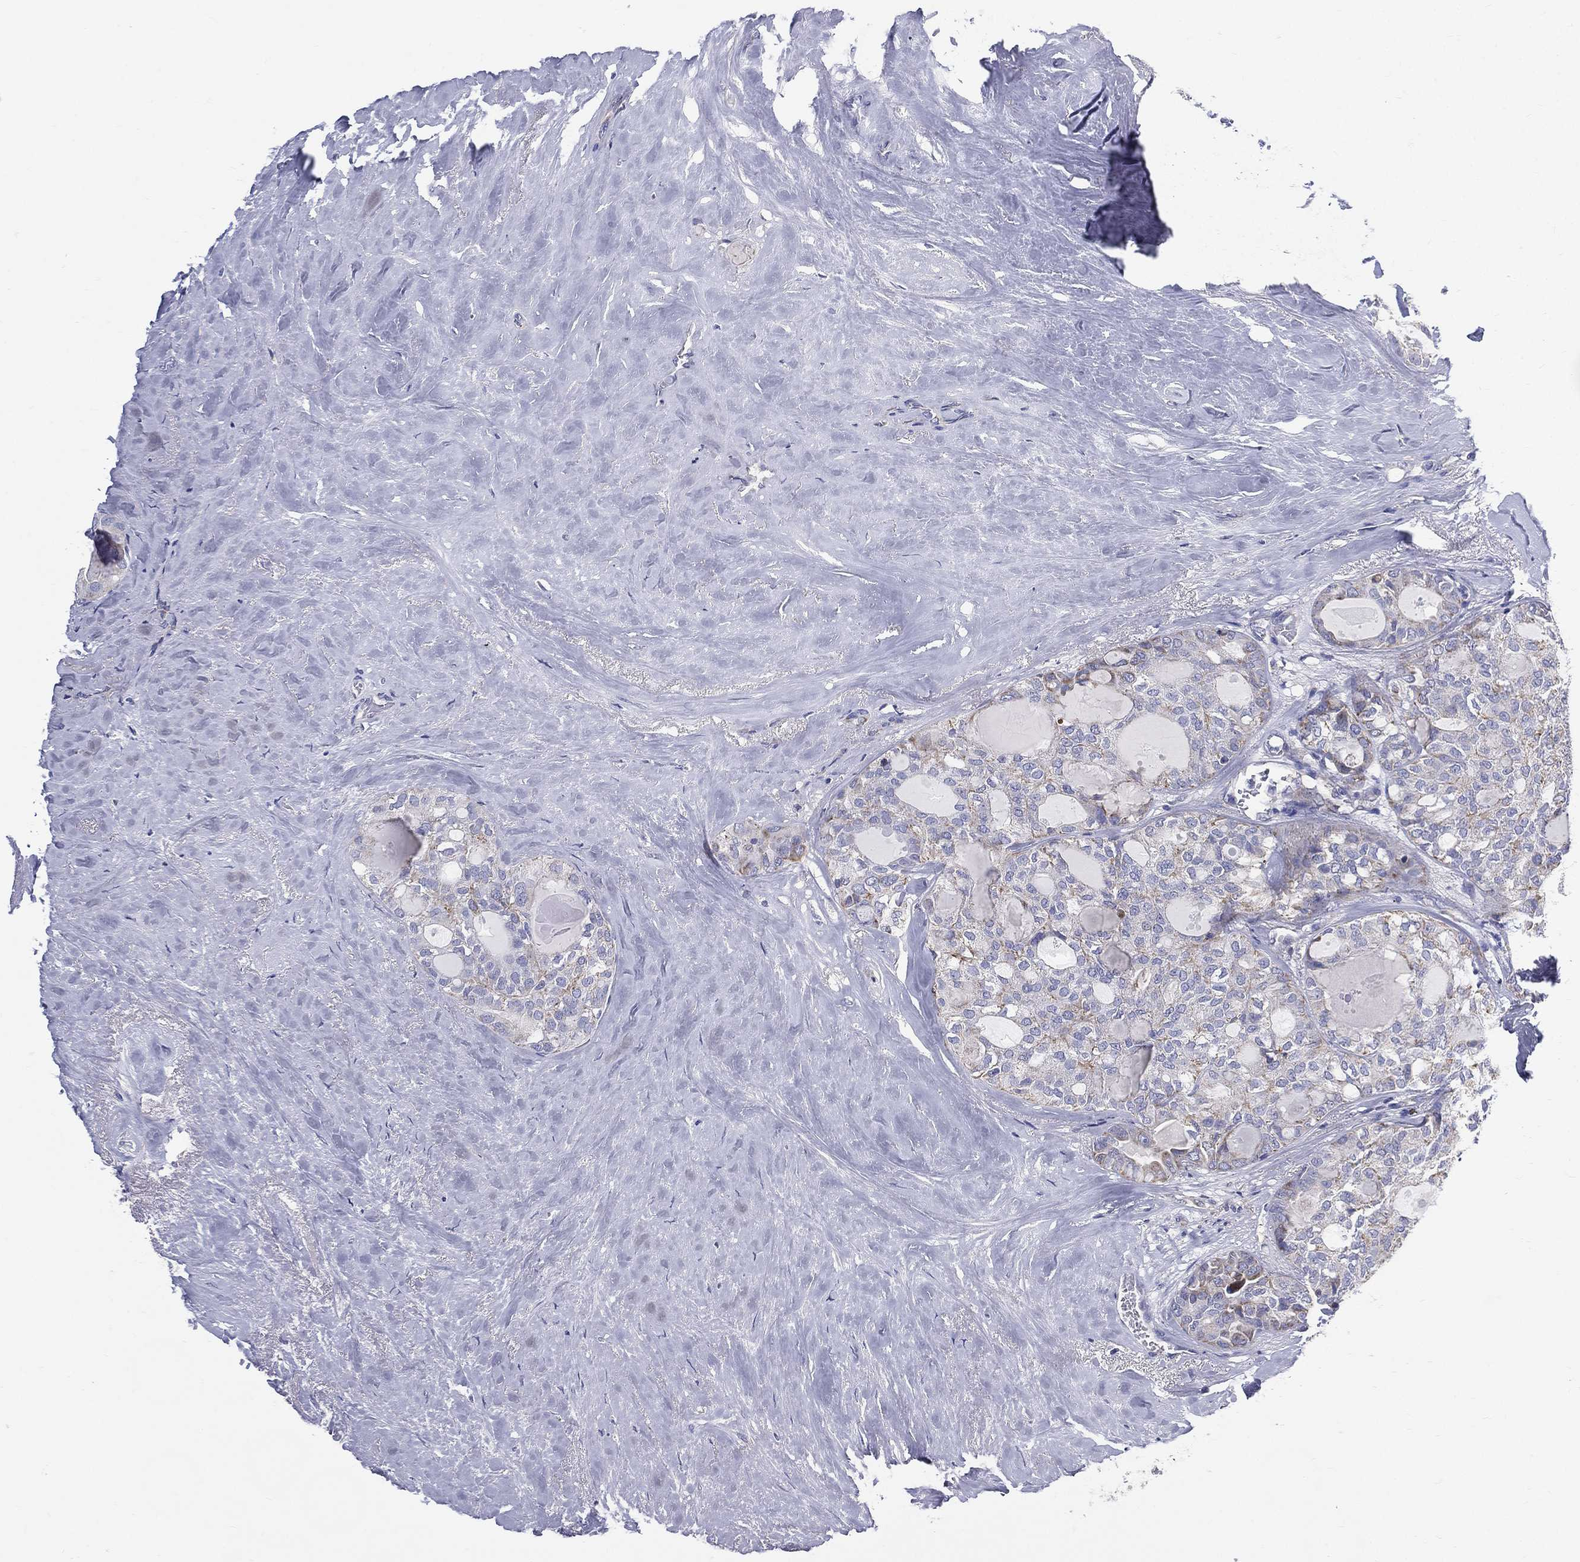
{"staining": {"intensity": "weak", "quantity": "<25%", "location": "cytoplasmic/membranous"}, "tissue": "thyroid cancer", "cell_type": "Tumor cells", "image_type": "cancer", "snomed": [{"axis": "morphology", "description": "Follicular adenoma carcinoma, NOS"}, {"axis": "topography", "description": "Thyroid gland"}], "caption": "Tumor cells show no significant staining in follicular adenoma carcinoma (thyroid). Brightfield microscopy of IHC stained with DAB (3,3'-diaminobenzidine) (brown) and hematoxylin (blue), captured at high magnification.", "gene": "PWWP3A", "patient": {"sex": "male", "age": 75}}